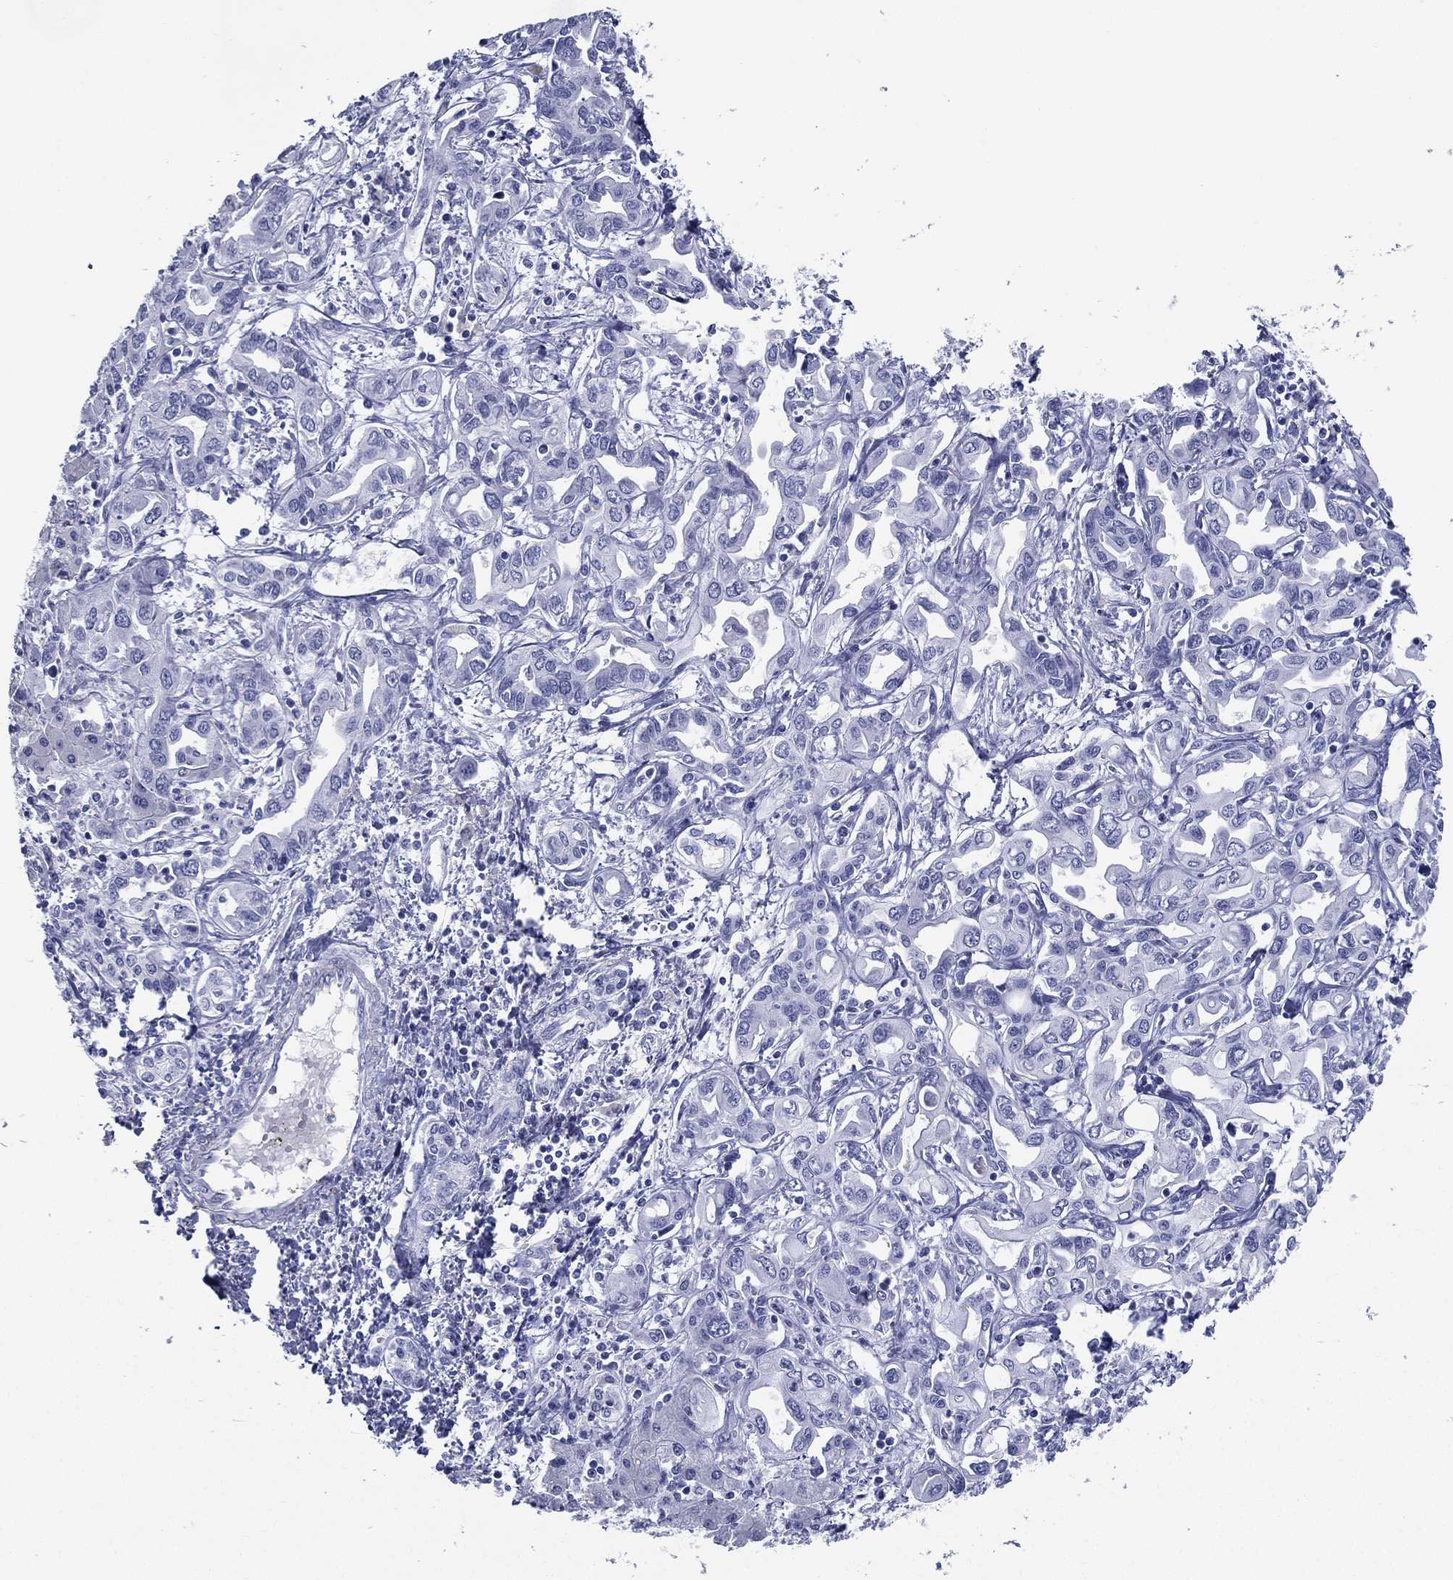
{"staining": {"intensity": "negative", "quantity": "none", "location": "none"}, "tissue": "liver cancer", "cell_type": "Tumor cells", "image_type": "cancer", "snomed": [{"axis": "morphology", "description": "Cholangiocarcinoma"}, {"axis": "topography", "description": "Liver"}], "caption": "High magnification brightfield microscopy of liver cholangiocarcinoma stained with DAB (3,3'-diaminobenzidine) (brown) and counterstained with hematoxylin (blue): tumor cells show no significant staining.", "gene": "RSPH4A", "patient": {"sex": "female", "age": 64}}